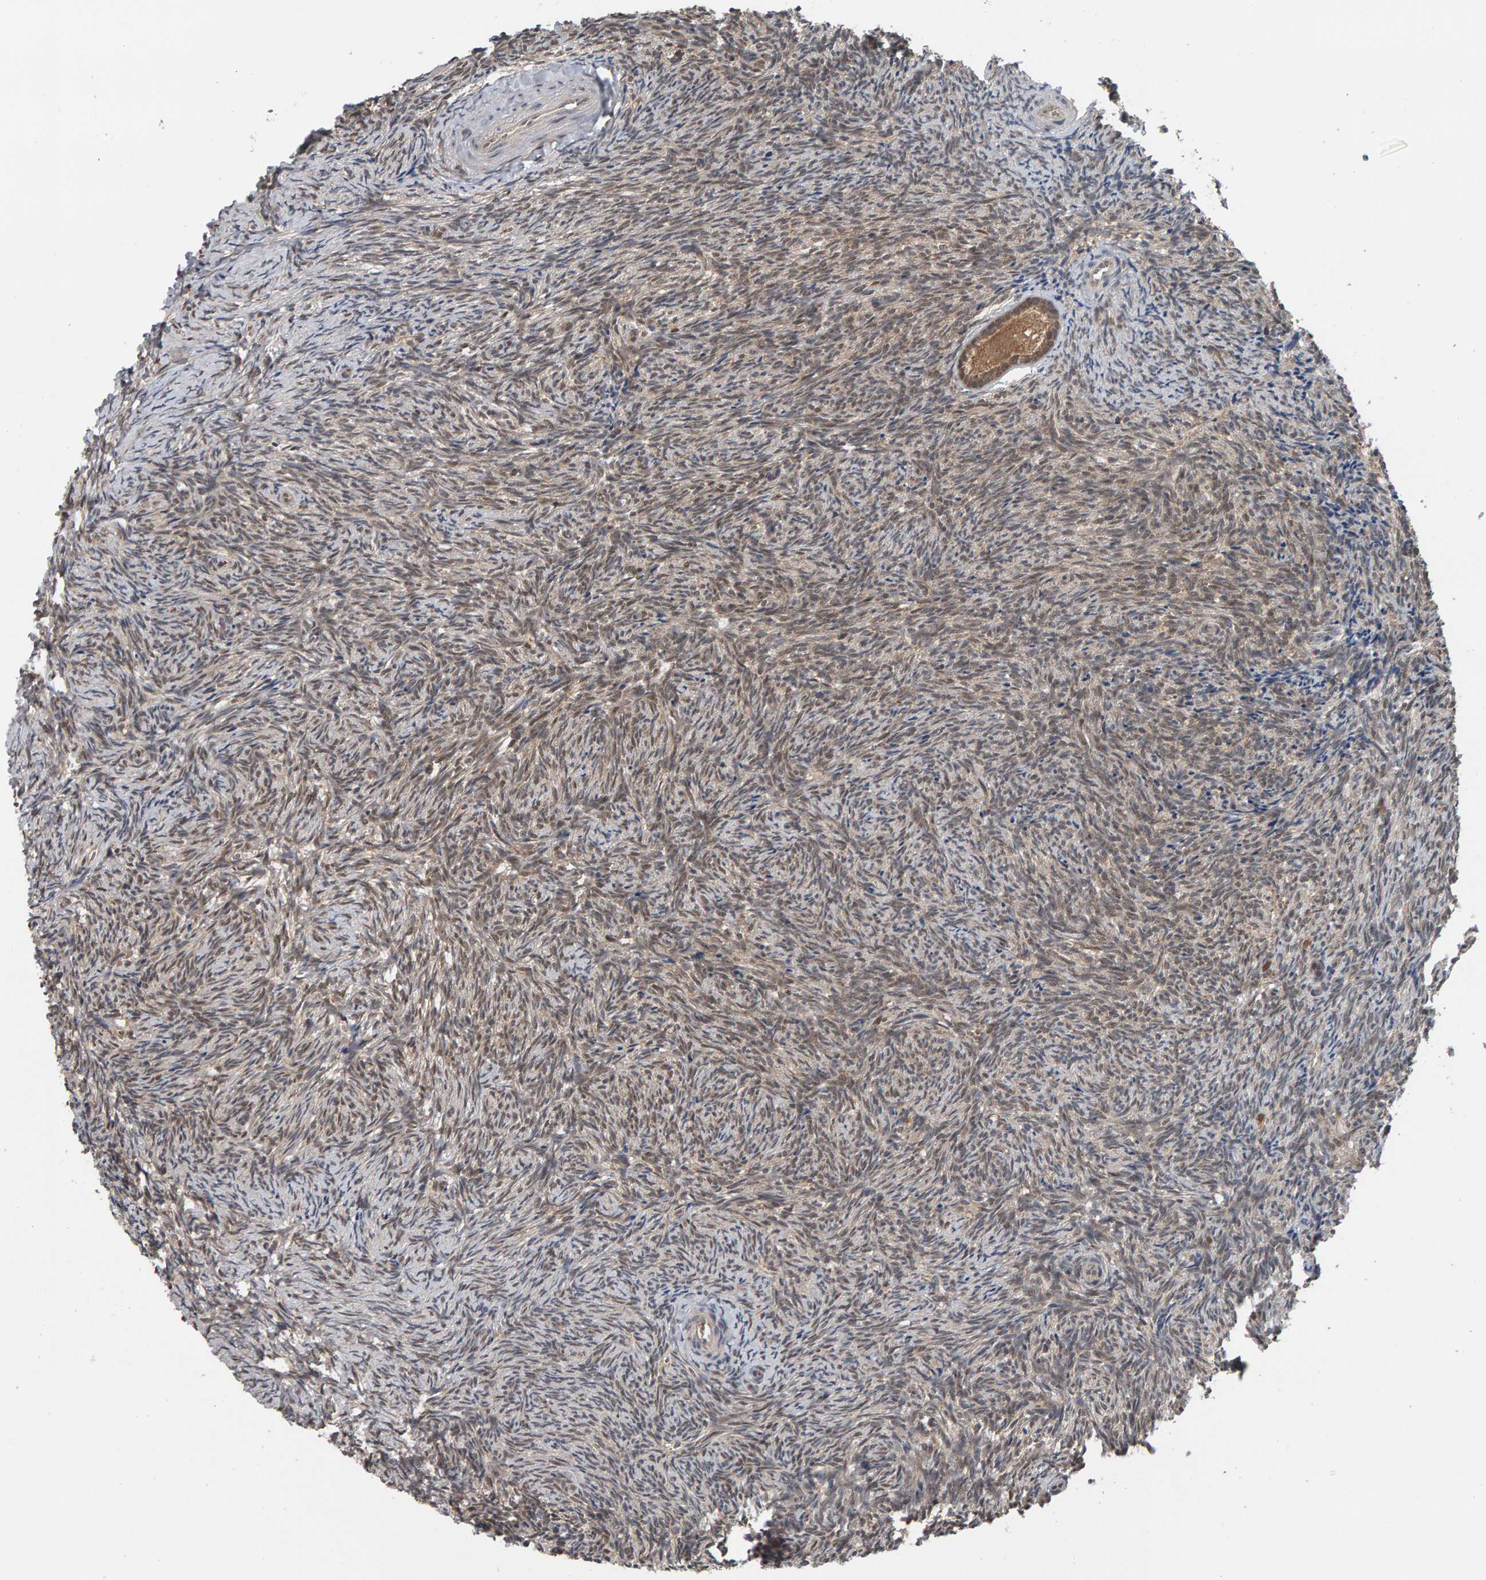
{"staining": {"intensity": "moderate", "quantity": ">75%", "location": "cytoplasmic/membranous"}, "tissue": "ovary", "cell_type": "Follicle cells", "image_type": "normal", "snomed": [{"axis": "morphology", "description": "Normal tissue, NOS"}, {"axis": "topography", "description": "Ovary"}], "caption": "Ovary stained with DAB IHC displays medium levels of moderate cytoplasmic/membranous staining in approximately >75% of follicle cells.", "gene": "COASY", "patient": {"sex": "female", "age": 41}}